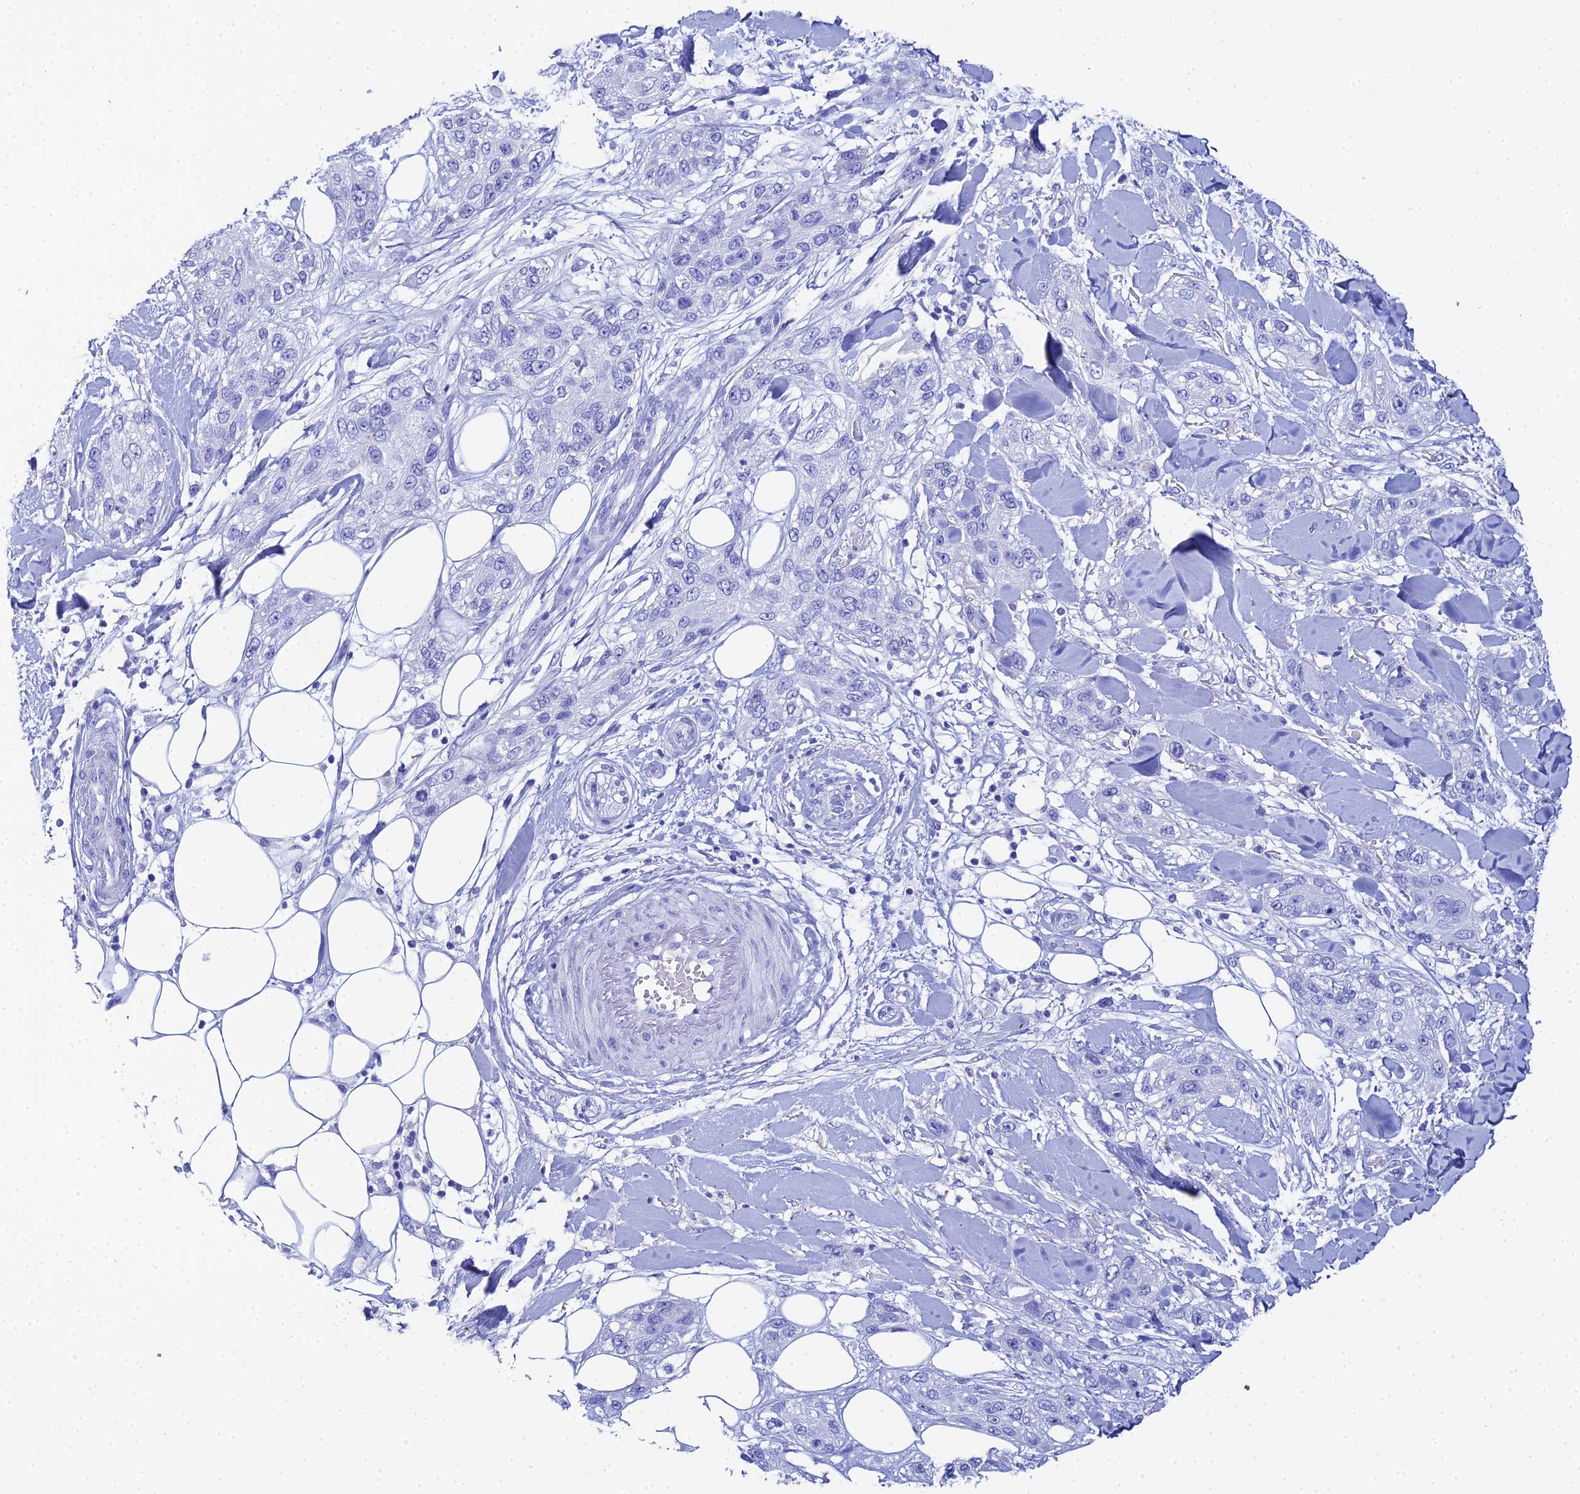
{"staining": {"intensity": "negative", "quantity": "none", "location": "none"}, "tissue": "skin cancer", "cell_type": "Tumor cells", "image_type": "cancer", "snomed": [{"axis": "morphology", "description": "Normal tissue, NOS"}, {"axis": "morphology", "description": "Squamous cell carcinoma, NOS"}, {"axis": "topography", "description": "Skin"}], "caption": "This is an immunohistochemistry (IHC) histopathology image of human skin squamous cell carcinoma. There is no staining in tumor cells.", "gene": "CELA3A", "patient": {"sex": "male", "age": 72}}